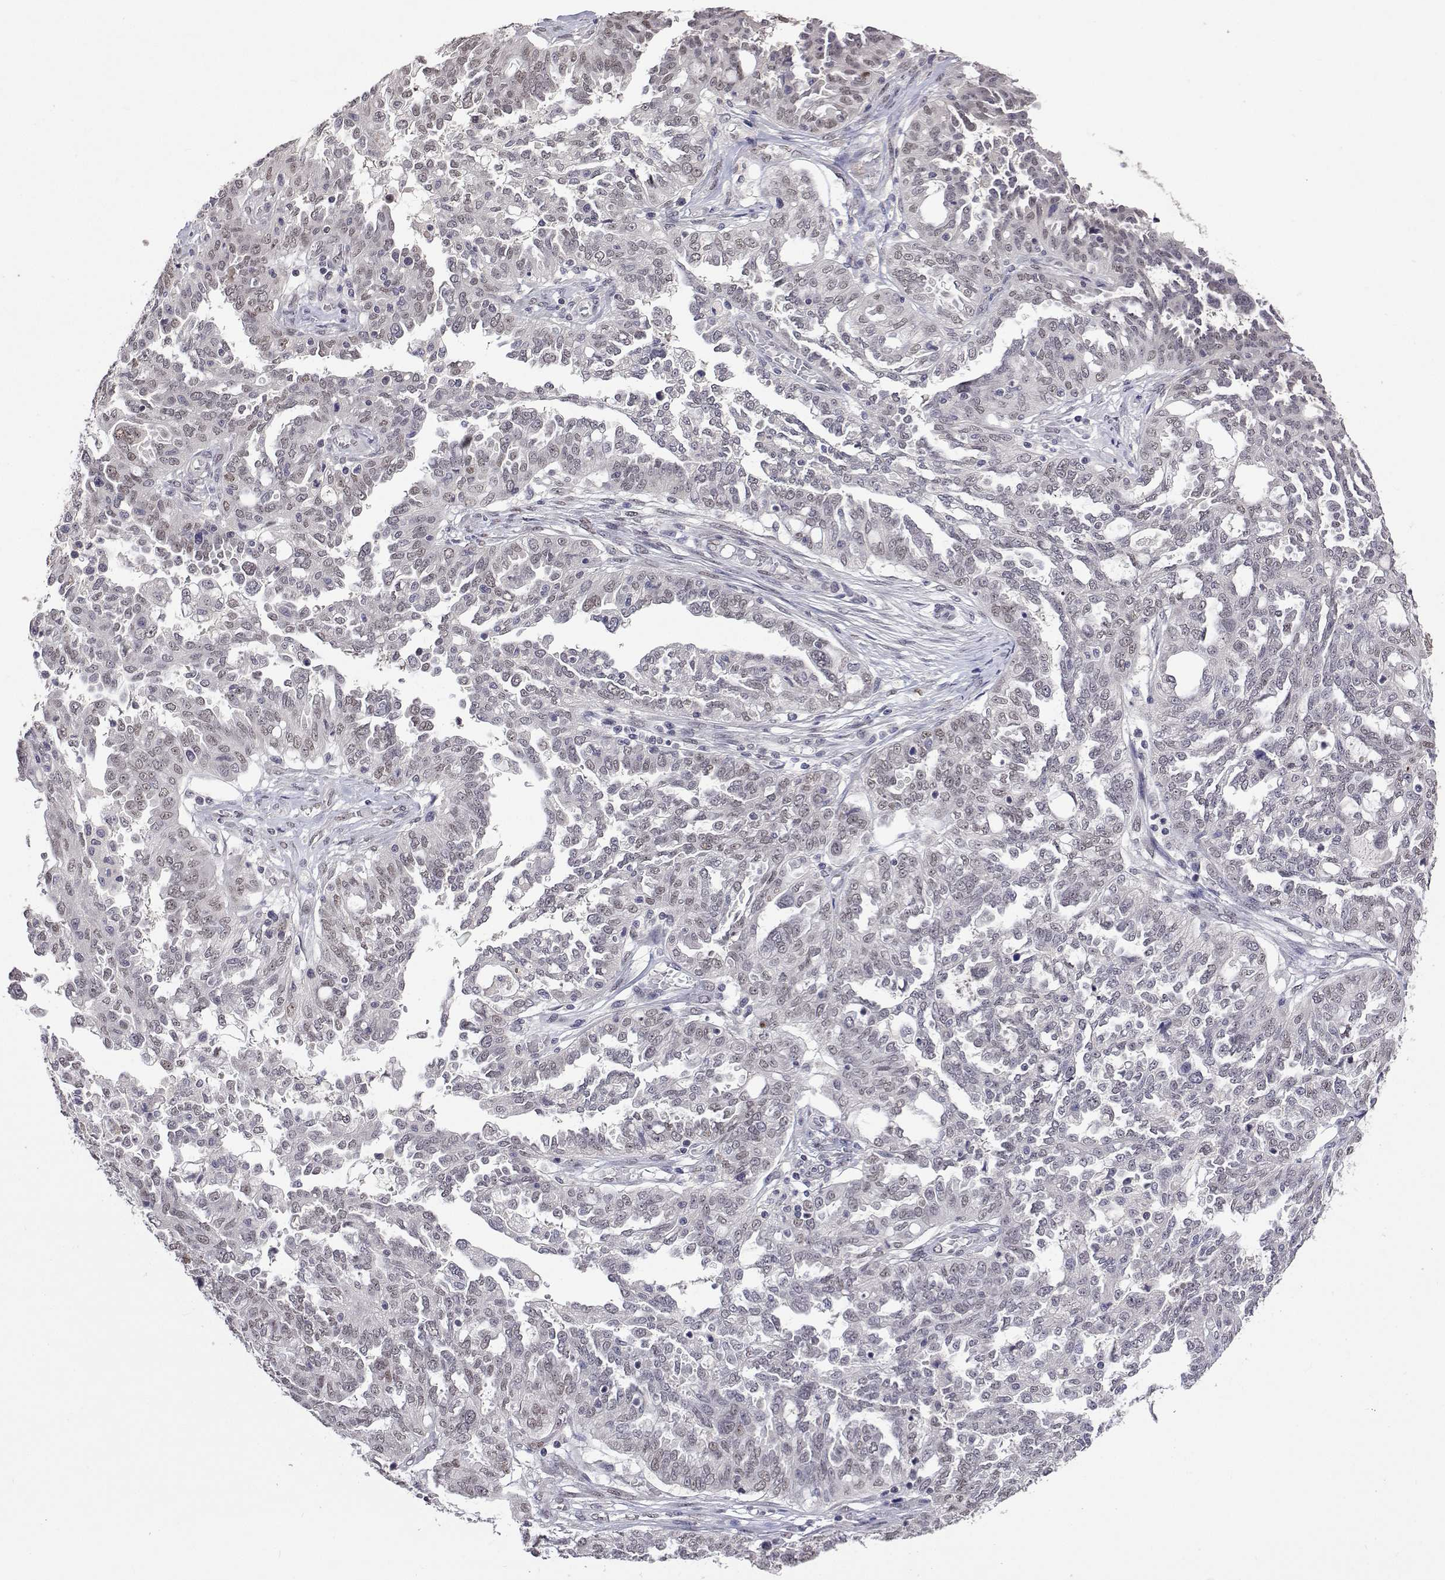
{"staining": {"intensity": "weak", "quantity": "<25%", "location": "nuclear"}, "tissue": "ovarian cancer", "cell_type": "Tumor cells", "image_type": "cancer", "snomed": [{"axis": "morphology", "description": "Cystadenocarcinoma, serous, NOS"}, {"axis": "topography", "description": "Ovary"}], "caption": "DAB immunohistochemical staining of human ovarian cancer shows no significant staining in tumor cells. (Brightfield microscopy of DAB (3,3'-diaminobenzidine) immunohistochemistry at high magnification).", "gene": "HNRNPA0", "patient": {"sex": "female", "age": 67}}